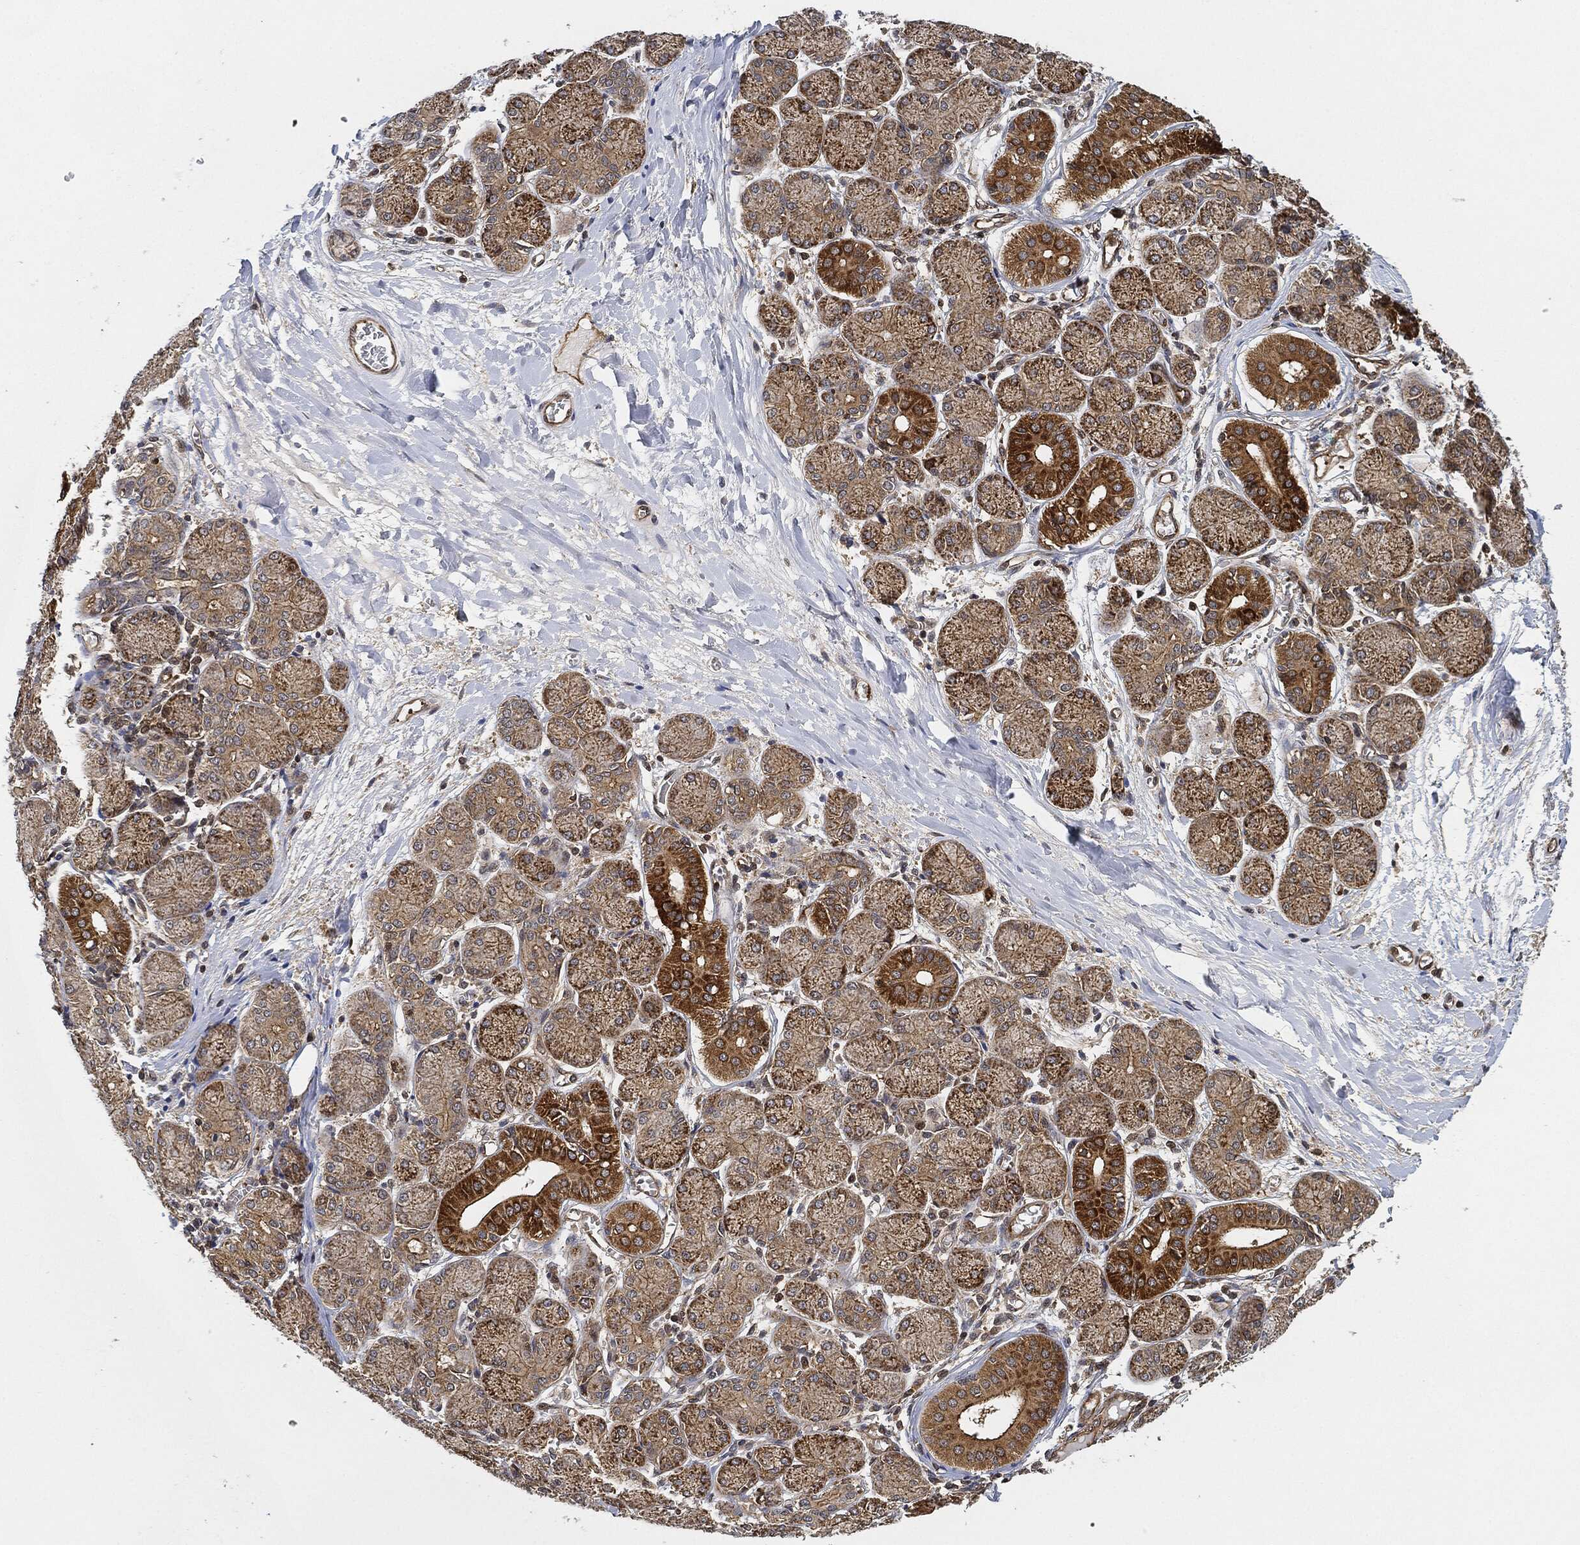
{"staining": {"intensity": "strong", "quantity": "25%-75%", "location": "cytoplasmic/membranous"}, "tissue": "salivary gland", "cell_type": "Glandular cells", "image_type": "normal", "snomed": [{"axis": "morphology", "description": "Normal tissue, NOS"}, {"axis": "topography", "description": "Salivary gland"}, {"axis": "topography", "description": "Peripheral nerve tissue"}], "caption": "The histopathology image exhibits immunohistochemical staining of unremarkable salivary gland. There is strong cytoplasmic/membranous expression is identified in approximately 25%-75% of glandular cells.", "gene": "MAP3K3", "patient": {"sex": "female", "age": 24}}